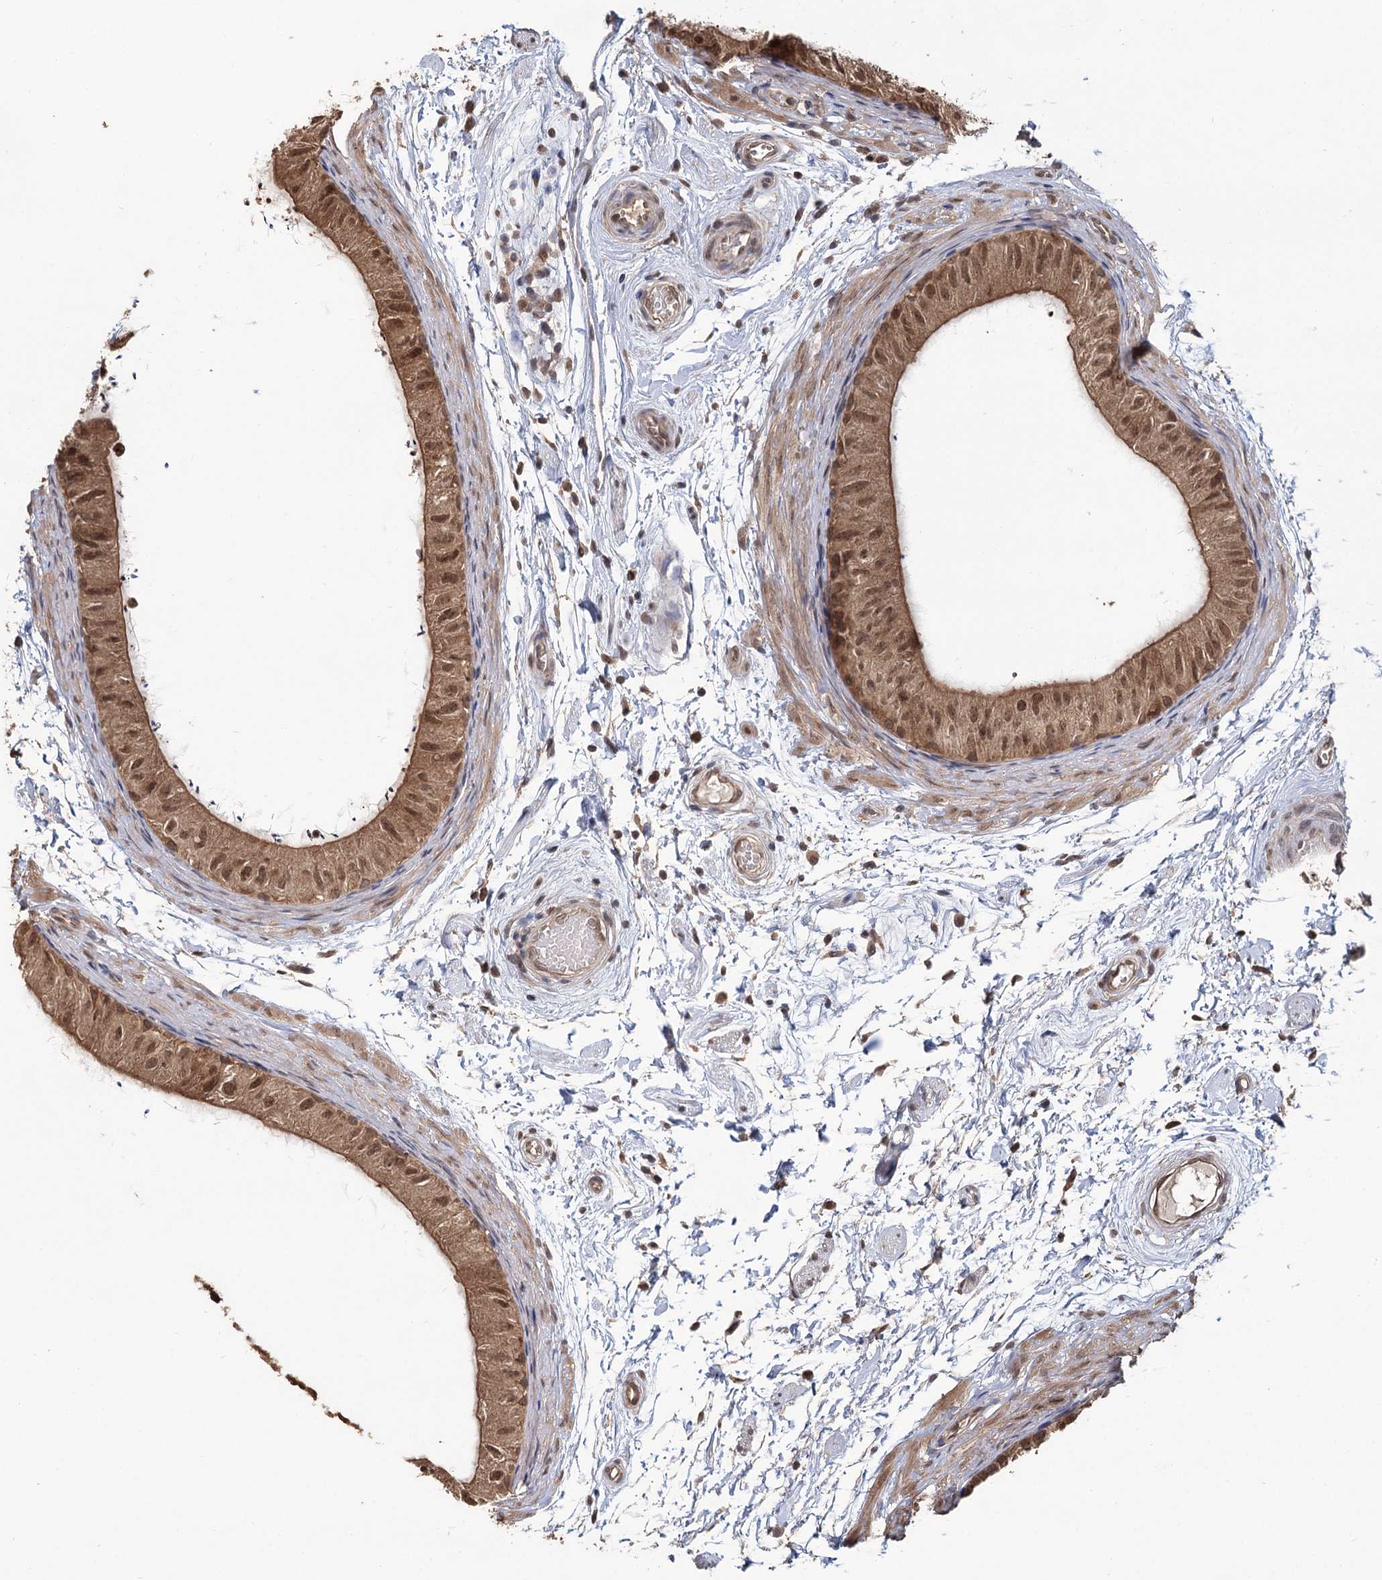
{"staining": {"intensity": "moderate", "quantity": ">75%", "location": "cytoplasmic/membranous,nuclear"}, "tissue": "epididymis", "cell_type": "Glandular cells", "image_type": "normal", "snomed": [{"axis": "morphology", "description": "Normal tissue, NOS"}, {"axis": "topography", "description": "Epididymis"}], "caption": "Immunohistochemistry image of unremarkable epididymis: epididymis stained using immunohistochemistry (IHC) exhibits medium levels of moderate protein expression localized specifically in the cytoplasmic/membranous,nuclear of glandular cells, appearing as a cytoplasmic/membranous,nuclear brown color.", "gene": "N6AMT1", "patient": {"sex": "male", "age": 50}}